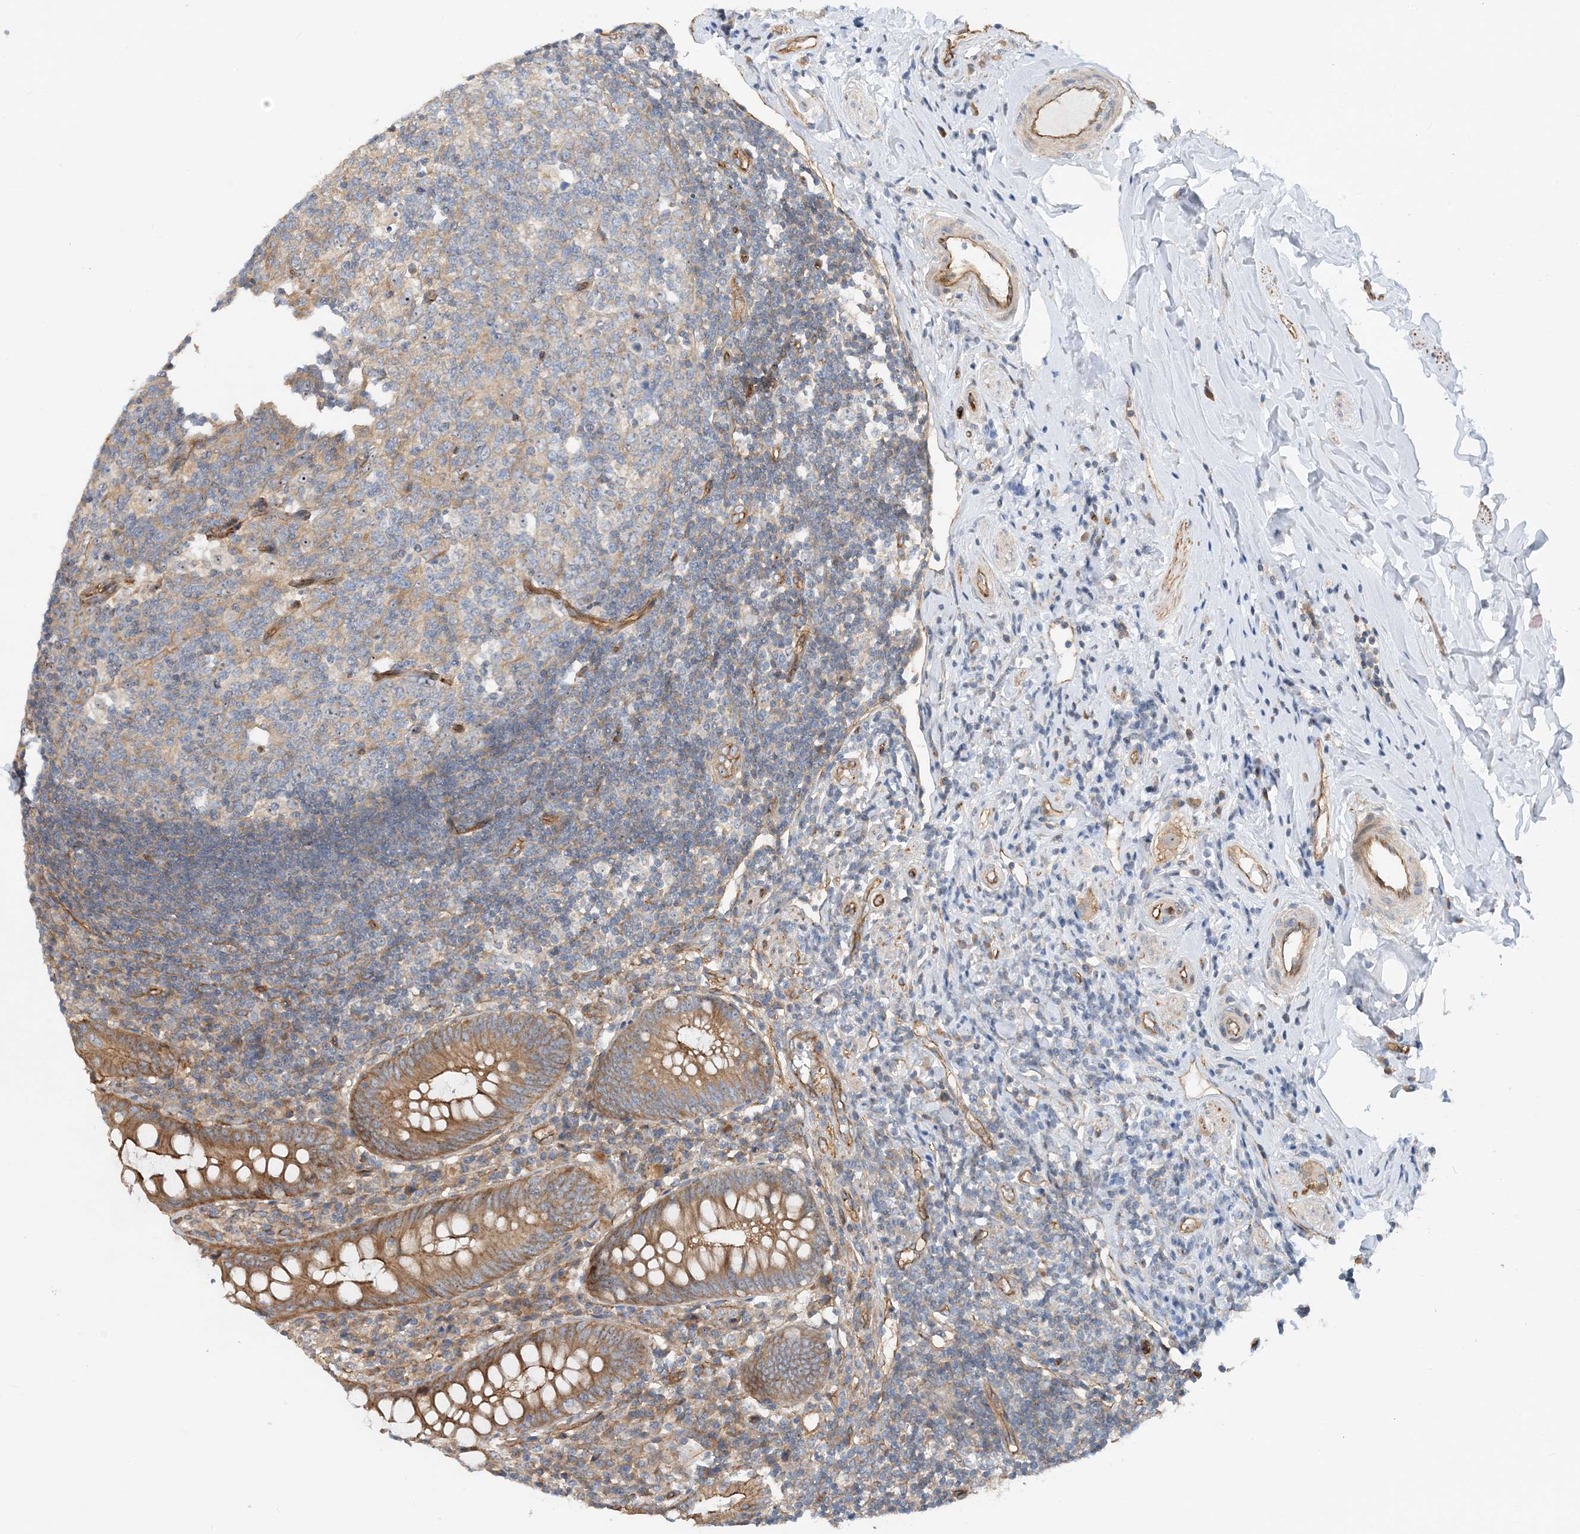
{"staining": {"intensity": "moderate", "quantity": ">75%", "location": "cytoplasmic/membranous"}, "tissue": "appendix", "cell_type": "Glandular cells", "image_type": "normal", "snomed": [{"axis": "morphology", "description": "Normal tissue, NOS"}, {"axis": "topography", "description": "Appendix"}], "caption": "About >75% of glandular cells in unremarkable human appendix display moderate cytoplasmic/membranous protein positivity as visualized by brown immunohistochemical staining.", "gene": "MYL5", "patient": {"sex": "female", "age": 54}}